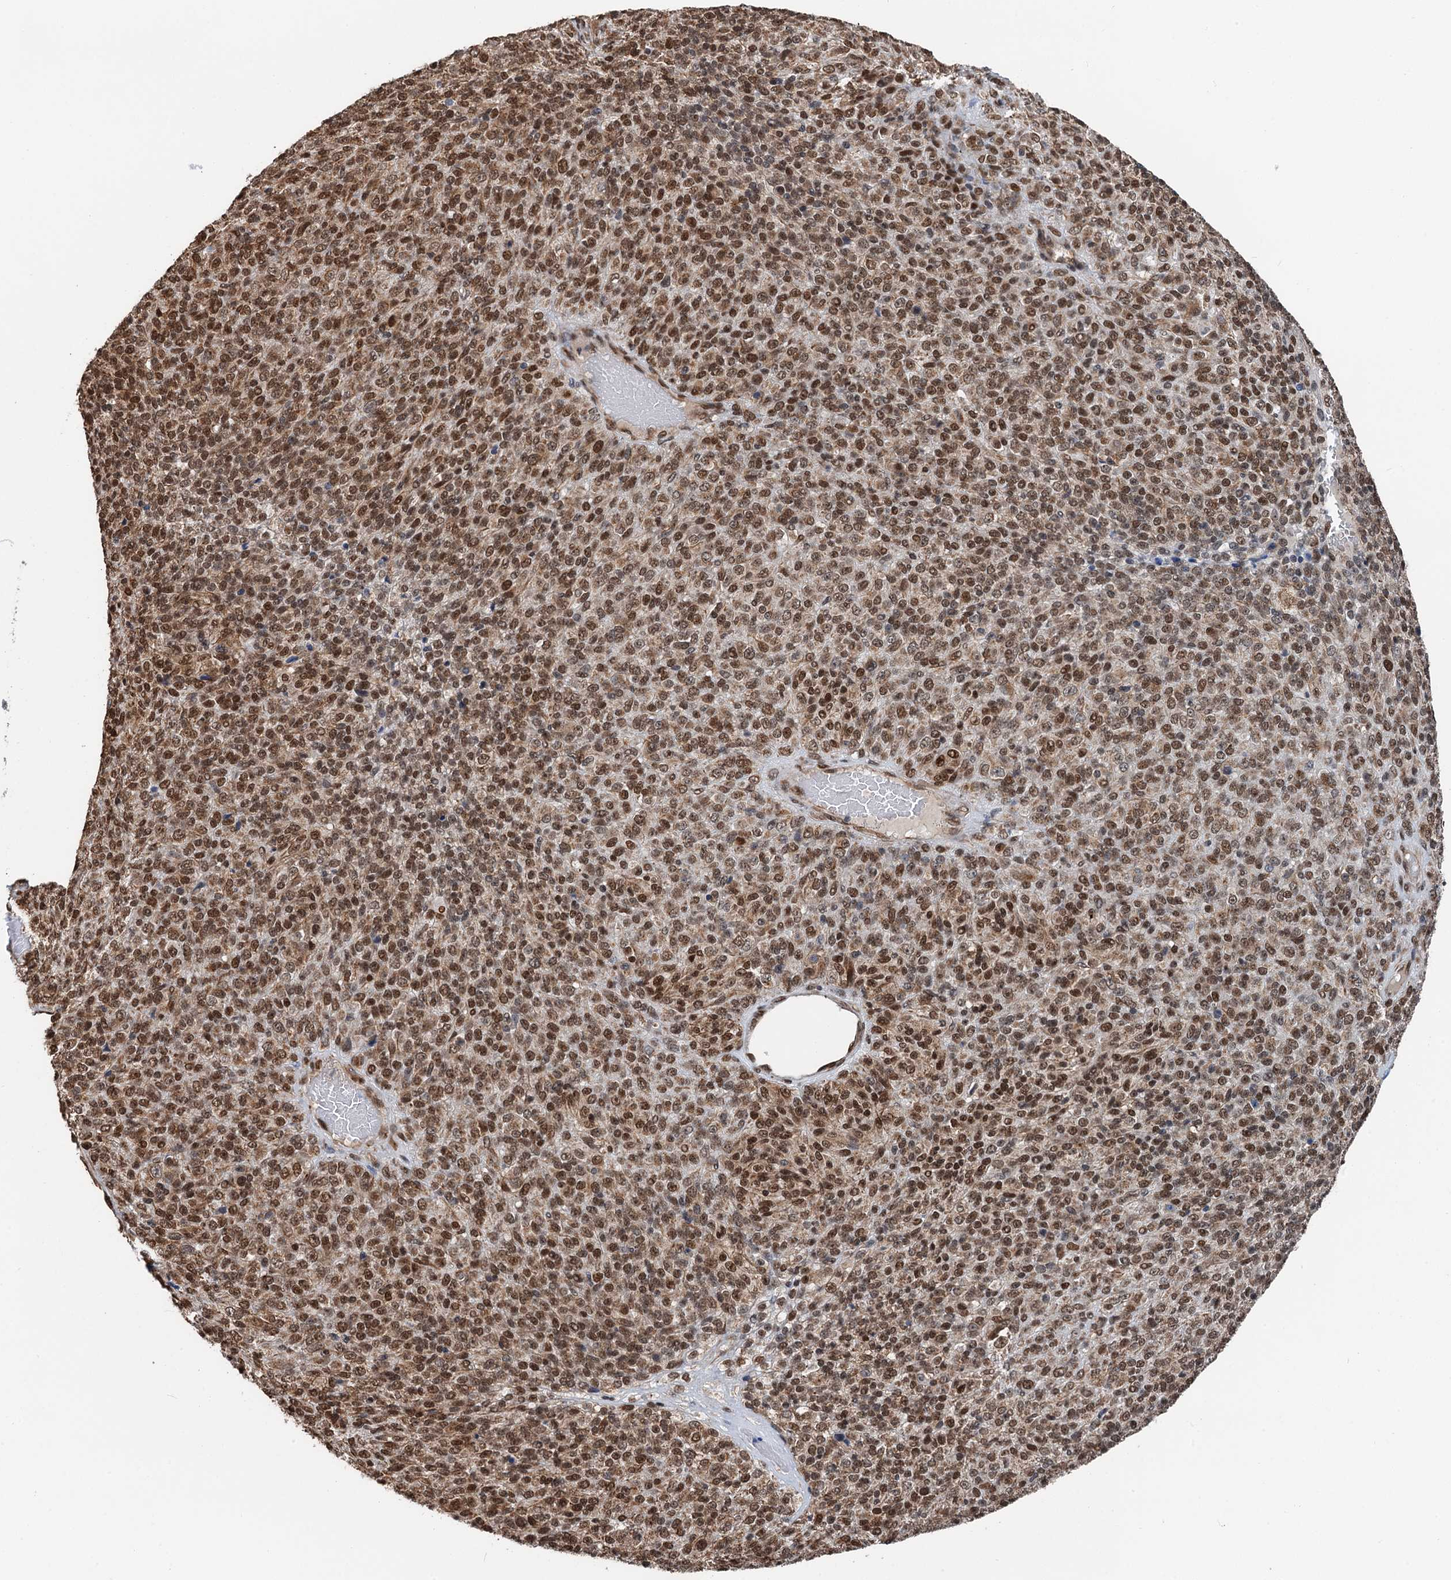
{"staining": {"intensity": "strong", "quantity": ">75%", "location": "cytoplasmic/membranous,nuclear"}, "tissue": "melanoma", "cell_type": "Tumor cells", "image_type": "cancer", "snomed": [{"axis": "morphology", "description": "Malignant melanoma, Metastatic site"}, {"axis": "topography", "description": "Brain"}], "caption": "A brown stain shows strong cytoplasmic/membranous and nuclear expression of a protein in human malignant melanoma (metastatic site) tumor cells.", "gene": "CFDP1", "patient": {"sex": "female", "age": 56}}